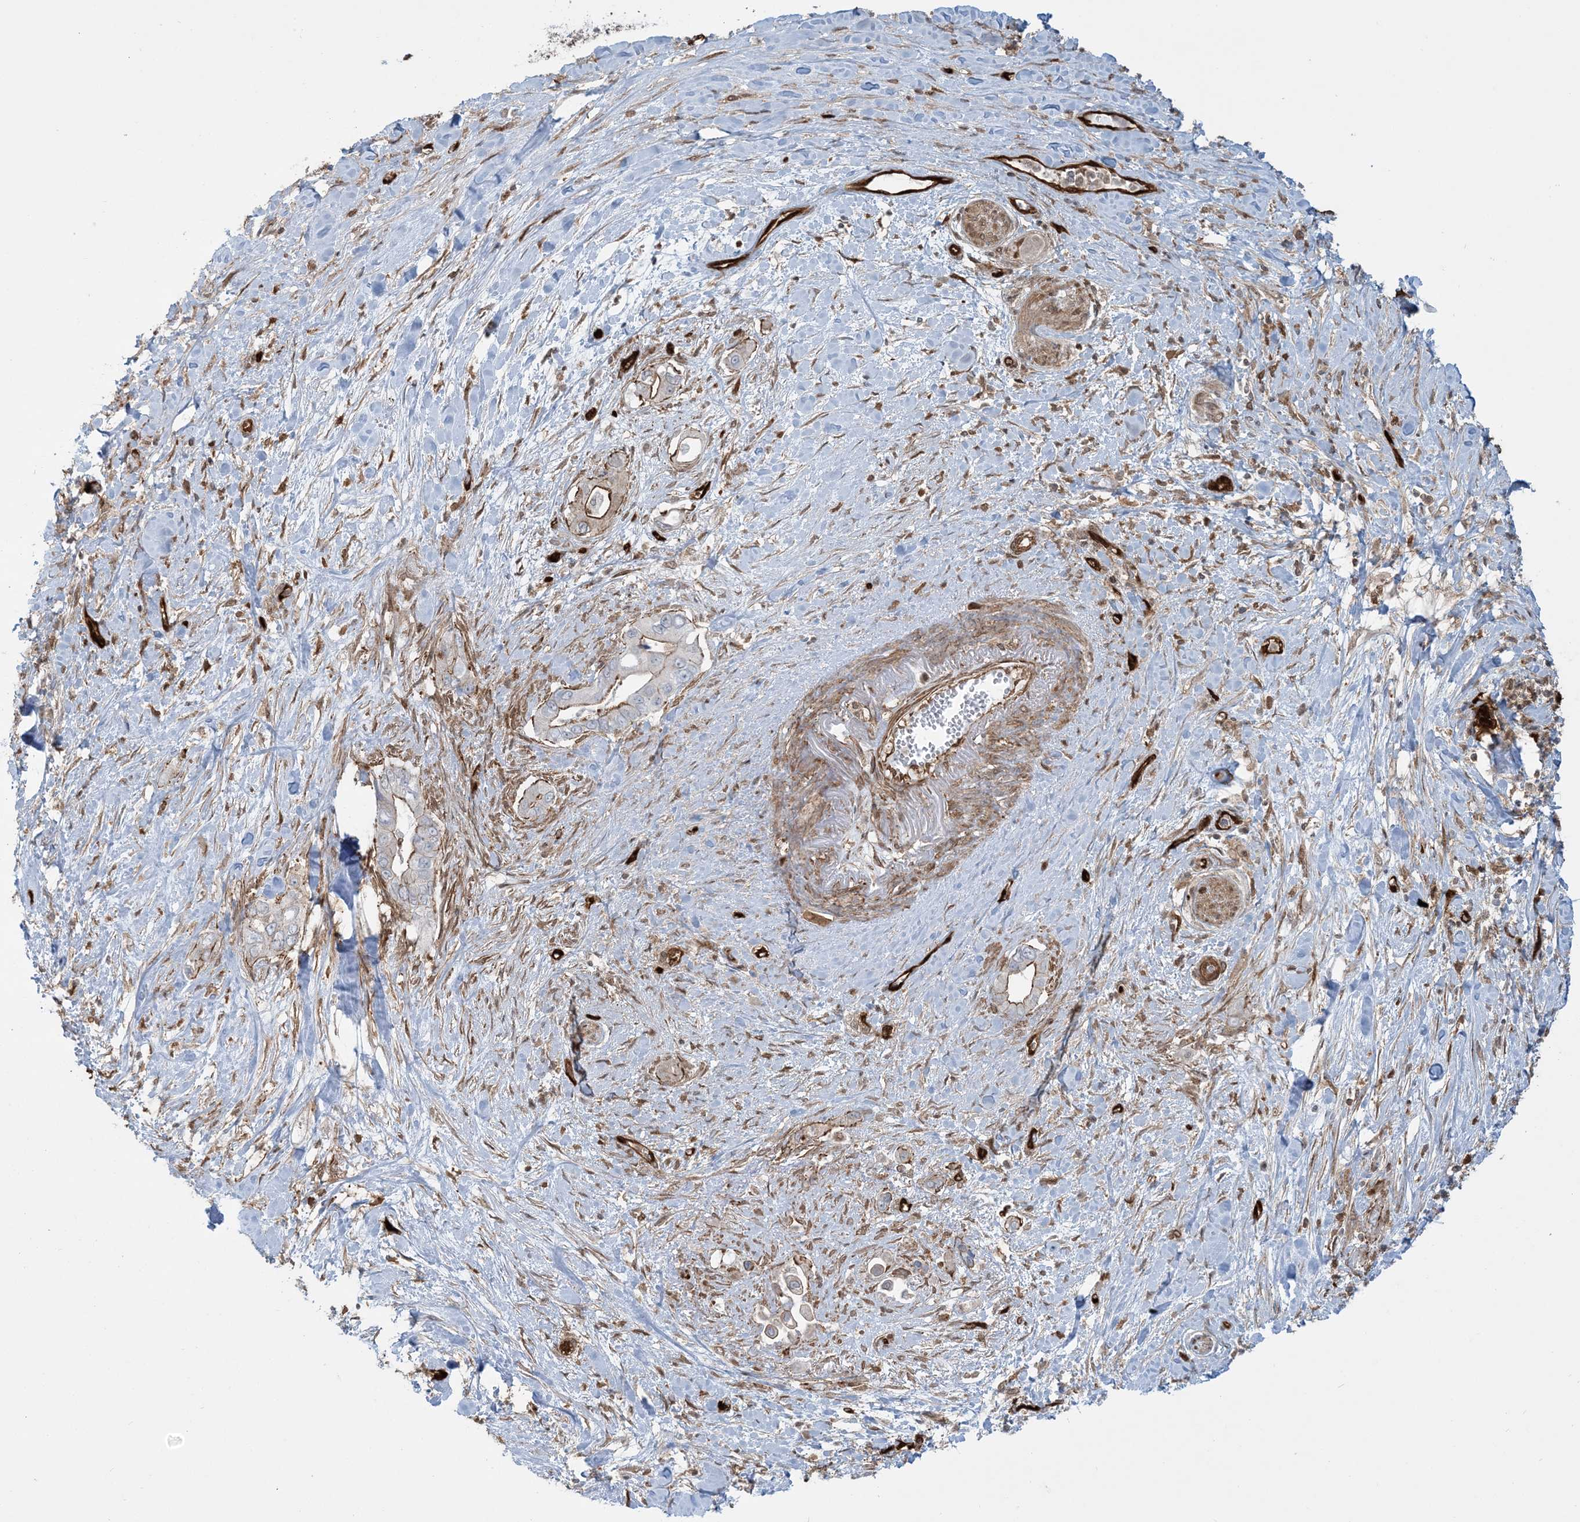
{"staining": {"intensity": "strong", "quantity": "25%-75%", "location": "cytoplasmic/membranous"}, "tissue": "pancreatic cancer", "cell_type": "Tumor cells", "image_type": "cancer", "snomed": [{"axis": "morphology", "description": "Inflammation, NOS"}, {"axis": "morphology", "description": "Adenocarcinoma, NOS"}, {"axis": "topography", "description": "Pancreas"}], "caption": "A high amount of strong cytoplasmic/membranous expression is present in about 25%-75% of tumor cells in pancreatic cancer (adenocarcinoma) tissue.", "gene": "PPM1F", "patient": {"sex": "female", "age": 56}}